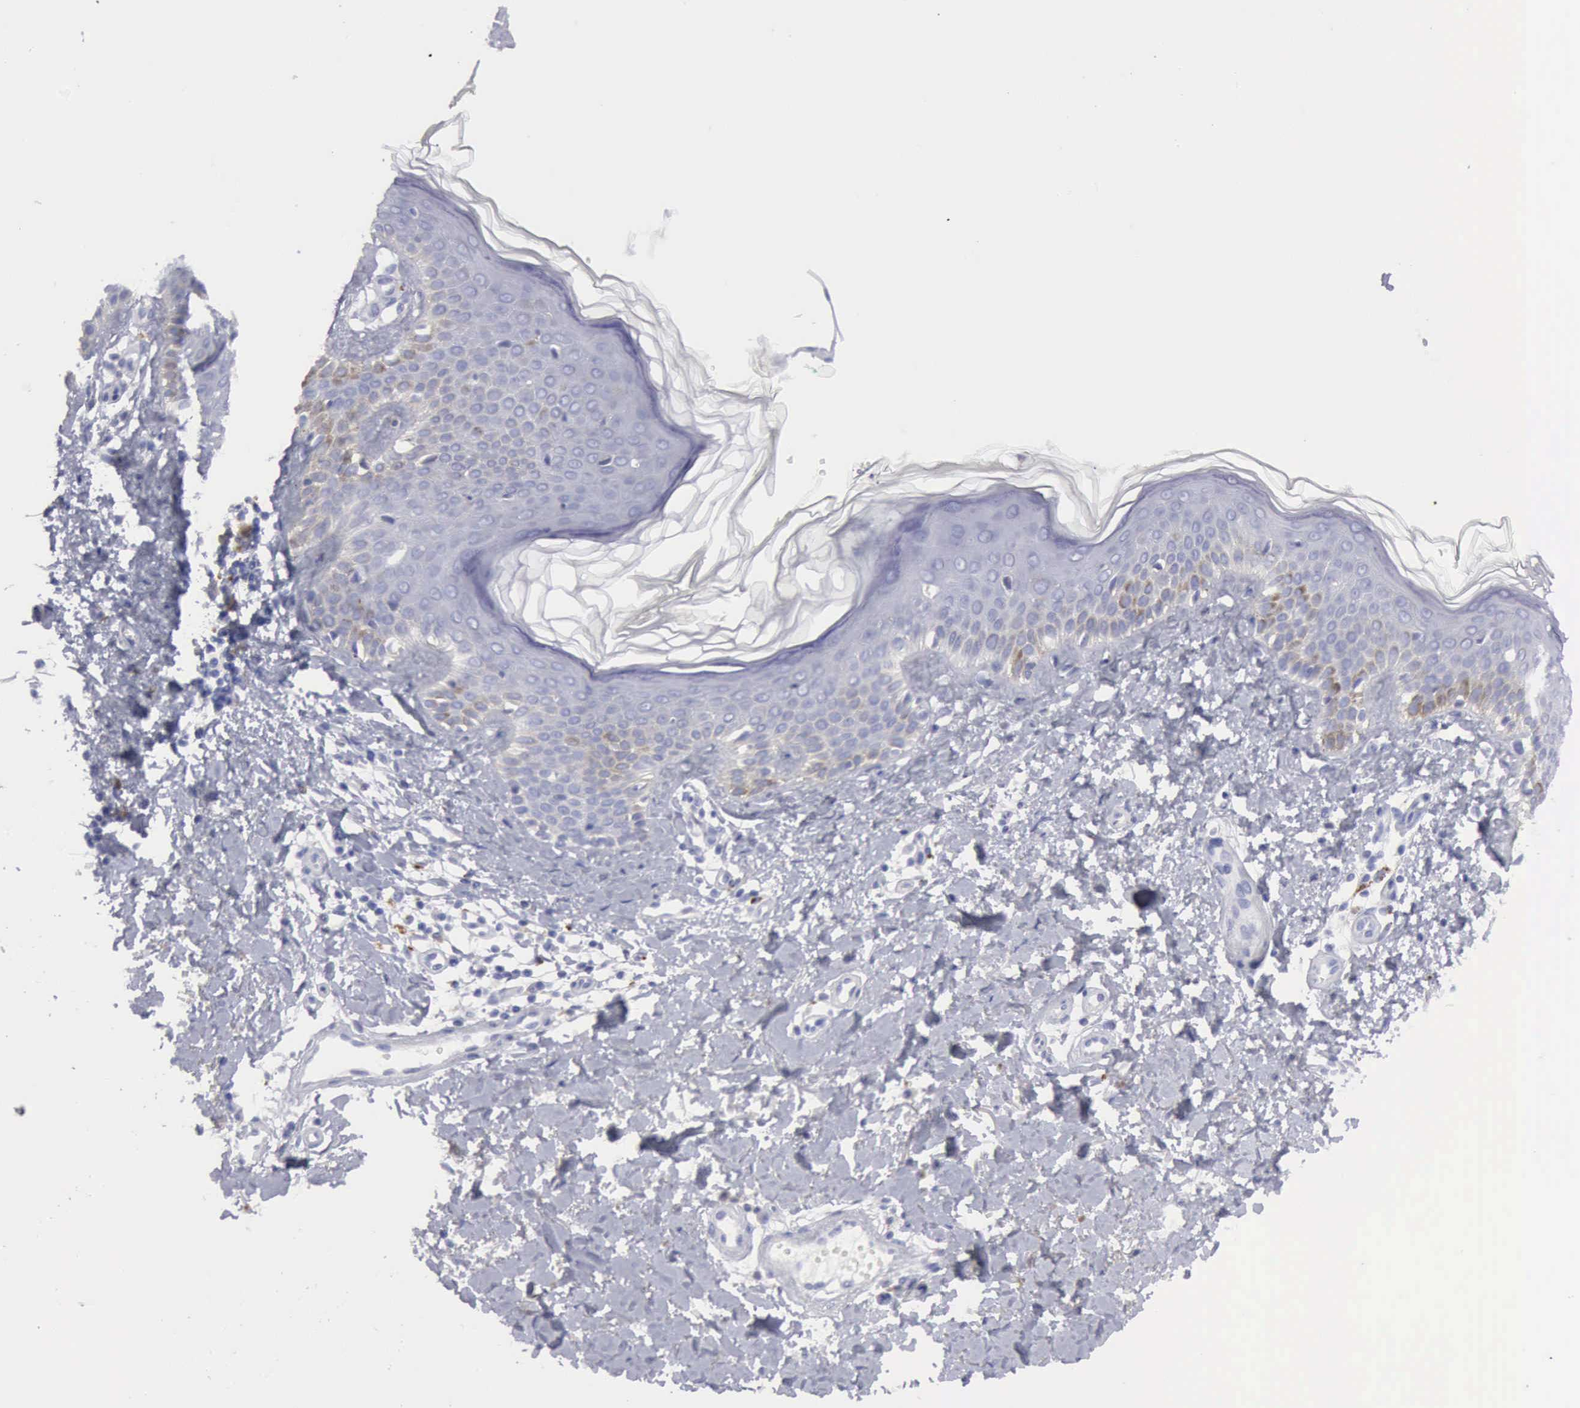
{"staining": {"intensity": "weak", "quantity": "<25%", "location": "cytoplasmic/membranous"}, "tissue": "melanoma", "cell_type": "Tumor cells", "image_type": "cancer", "snomed": [{"axis": "morphology", "description": "Malignant melanoma, NOS"}, {"axis": "topography", "description": "Skin"}], "caption": "High power microscopy photomicrograph of an immunohistochemistry micrograph of melanoma, revealing no significant expression in tumor cells.", "gene": "CTSS", "patient": {"sex": "male", "age": 49}}